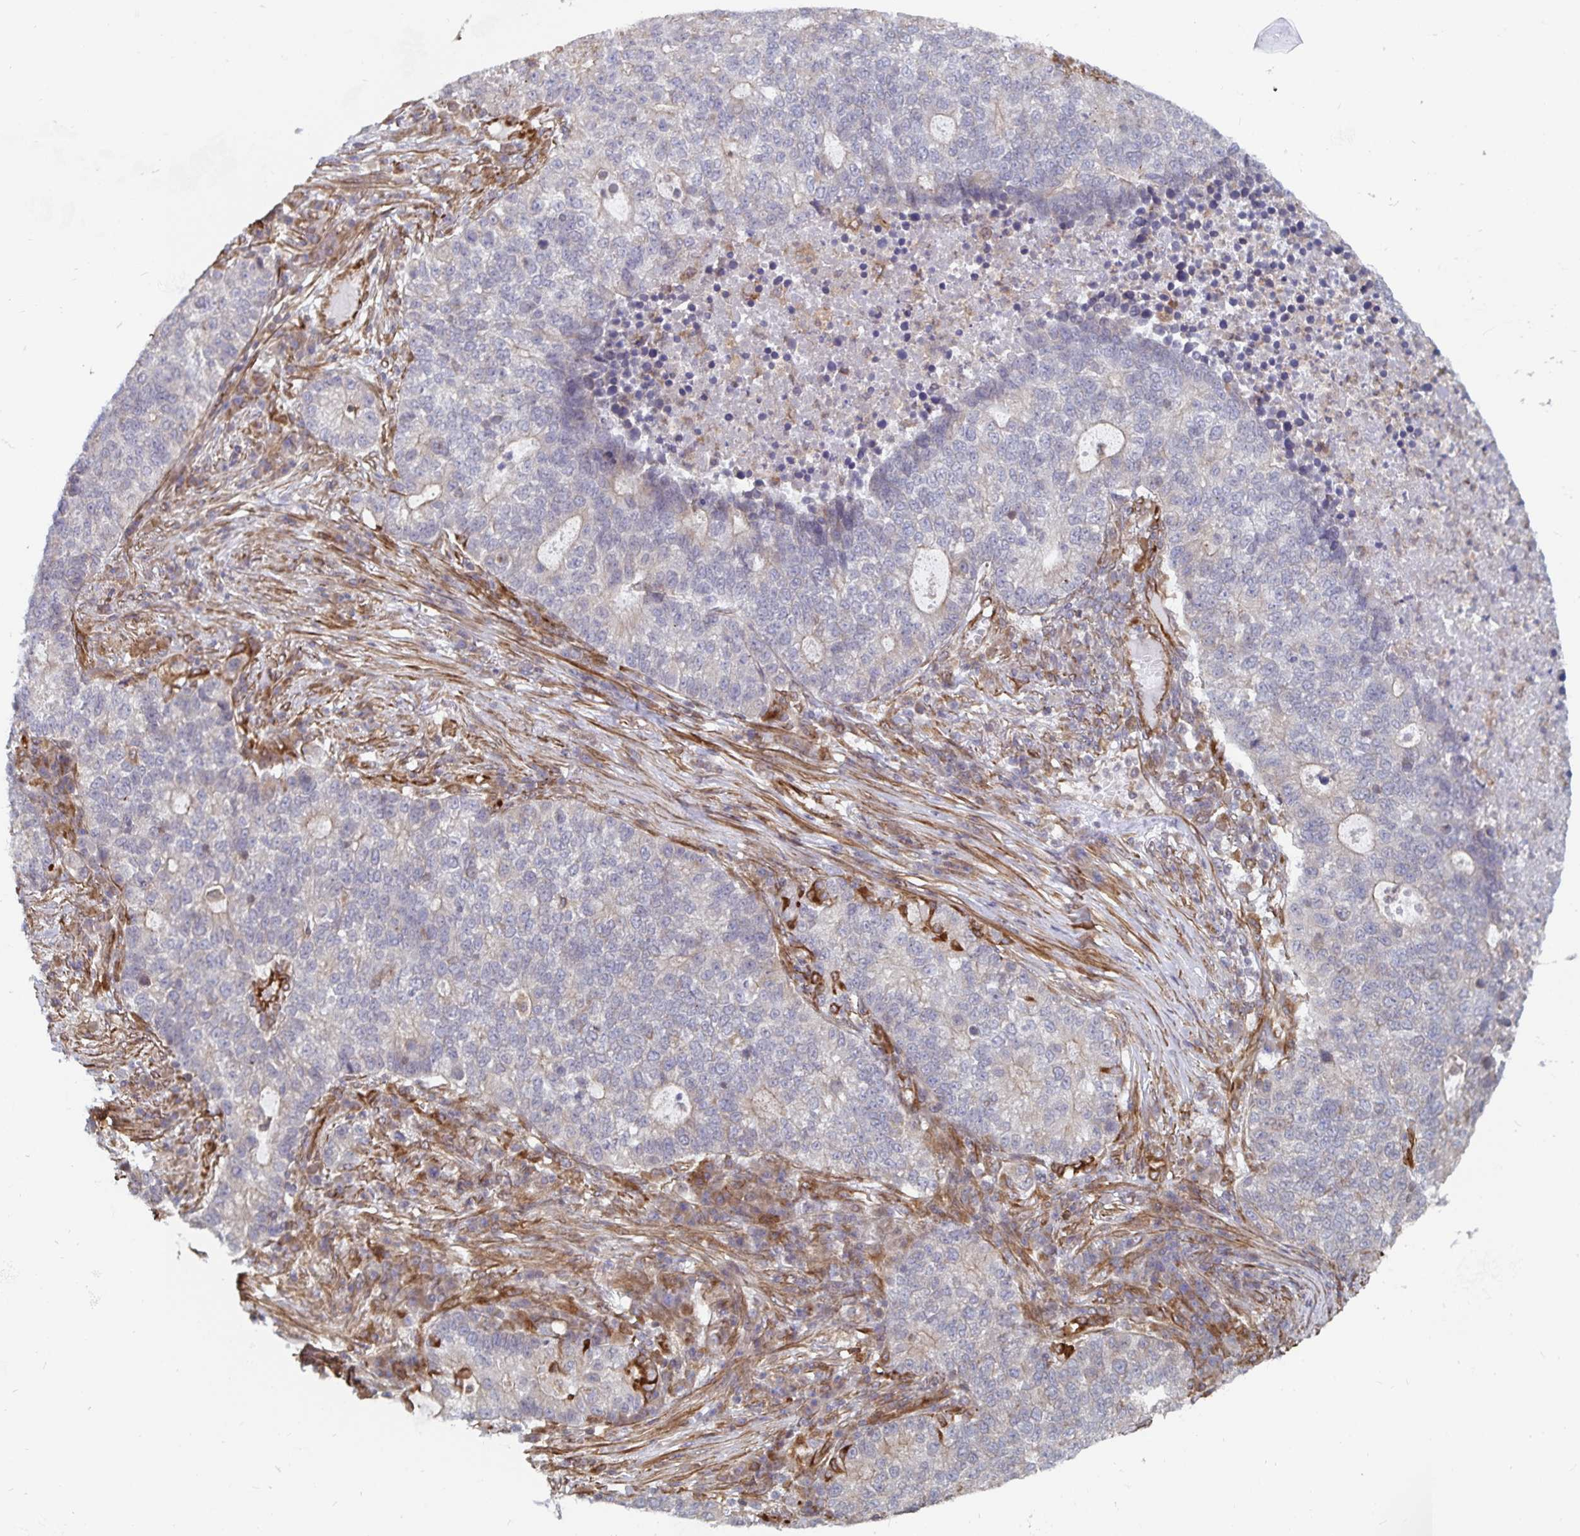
{"staining": {"intensity": "negative", "quantity": "none", "location": "none"}, "tissue": "lung cancer", "cell_type": "Tumor cells", "image_type": "cancer", "snomed": [{"axis": "morphology", "description": "Adenocarcinoma, NOS"}, {"axis": "topography", "description": "Lung"}], "caption": "IHC of lung cancer (adenocarcinoma) reveals no positivity in tumor cells. The staining is performed using DAB (3,3'-diaminobenzidine) brown chromogen with nuclei counter-stained in using hematoxylin.", "gene": "BCAP29", "patient": {"sex": "male", "age": 57}}